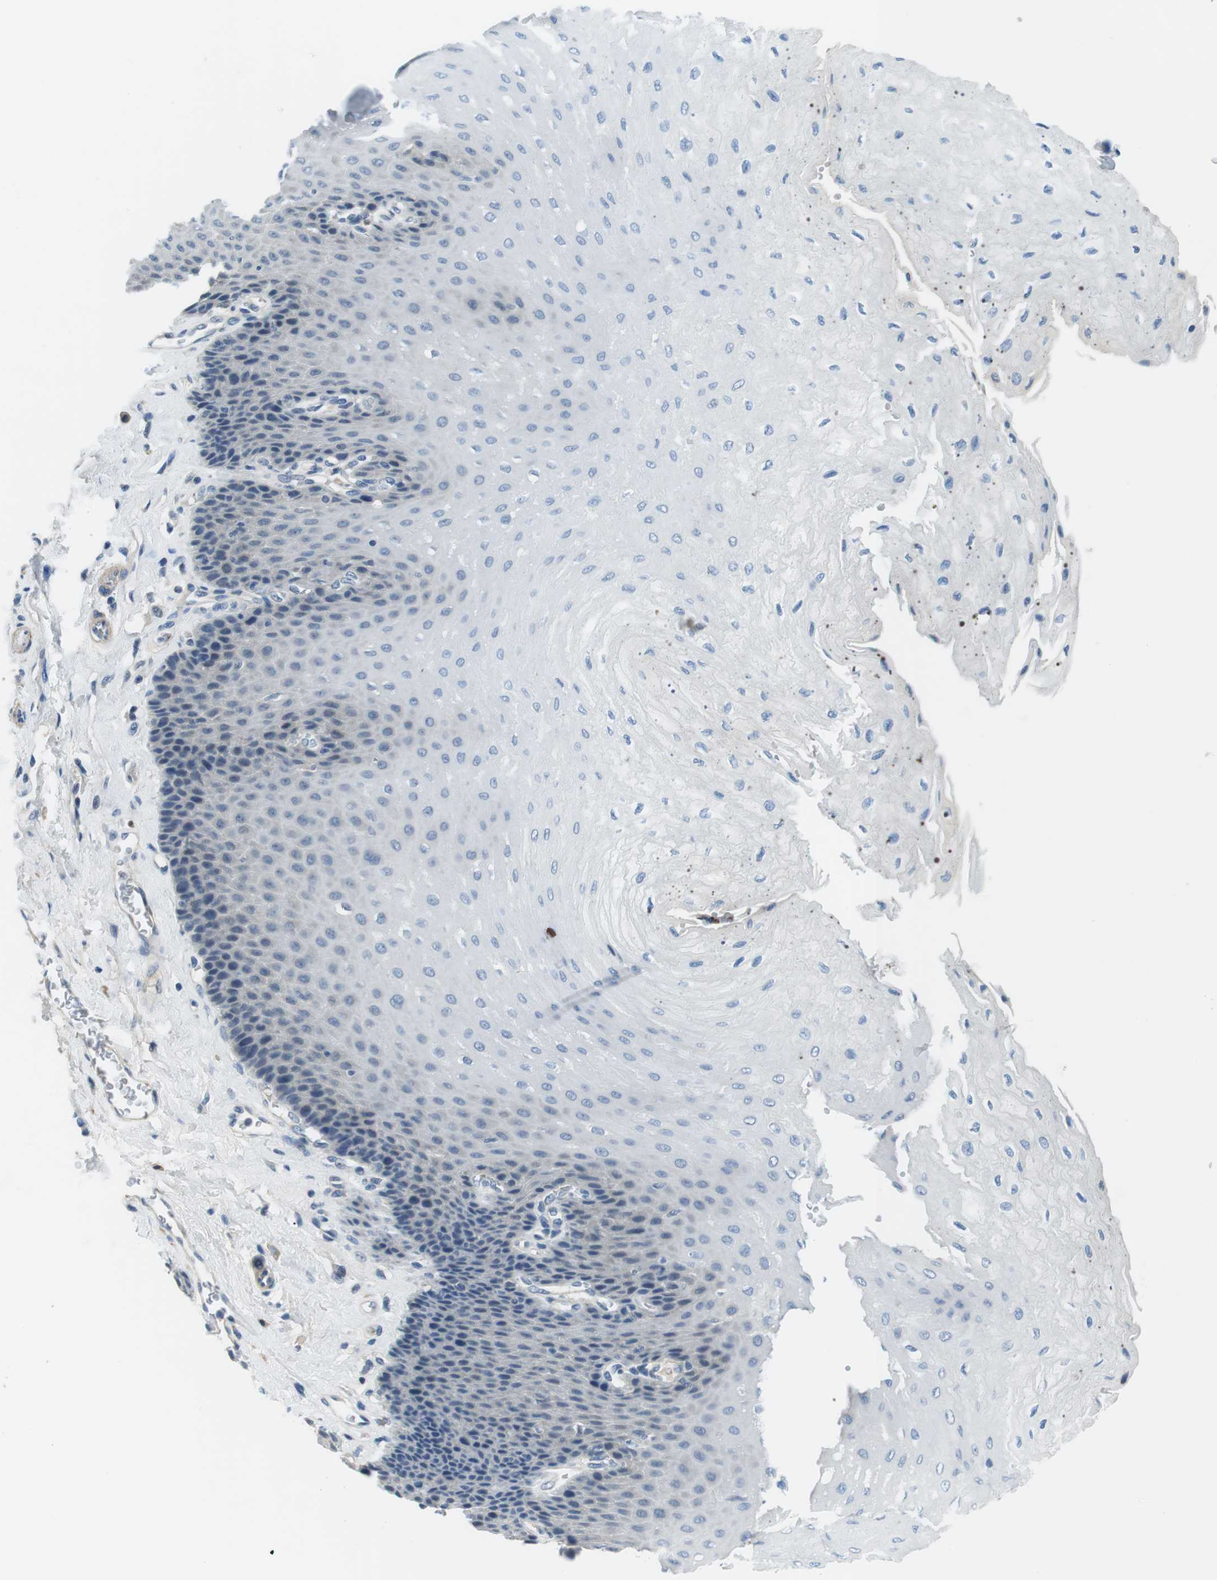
{"staining": {"intensity": "negative", "quantity": "none", "location": "none"}, "tissue": "esophagus", "cell_type": "Squamous epithelial cells", "image_type": "normal", "snomed": [{"axis": "morphology", "description": "Normal tissue, NOS"}, {"axis": "topography", "description": "Esophagus"}], "caption": "DAB (3,3'-diaminobenzidine) immunohistochemical staining of normal esophagus reveals no significant expression in squamous epithelial cells. (Brightfield microscopy of DAB (3,3'-diaminobenzidine) immunohistochemistry at high magnification).", "gene": "WSCD1", "patient": {"sex": "female", "age": 72}}